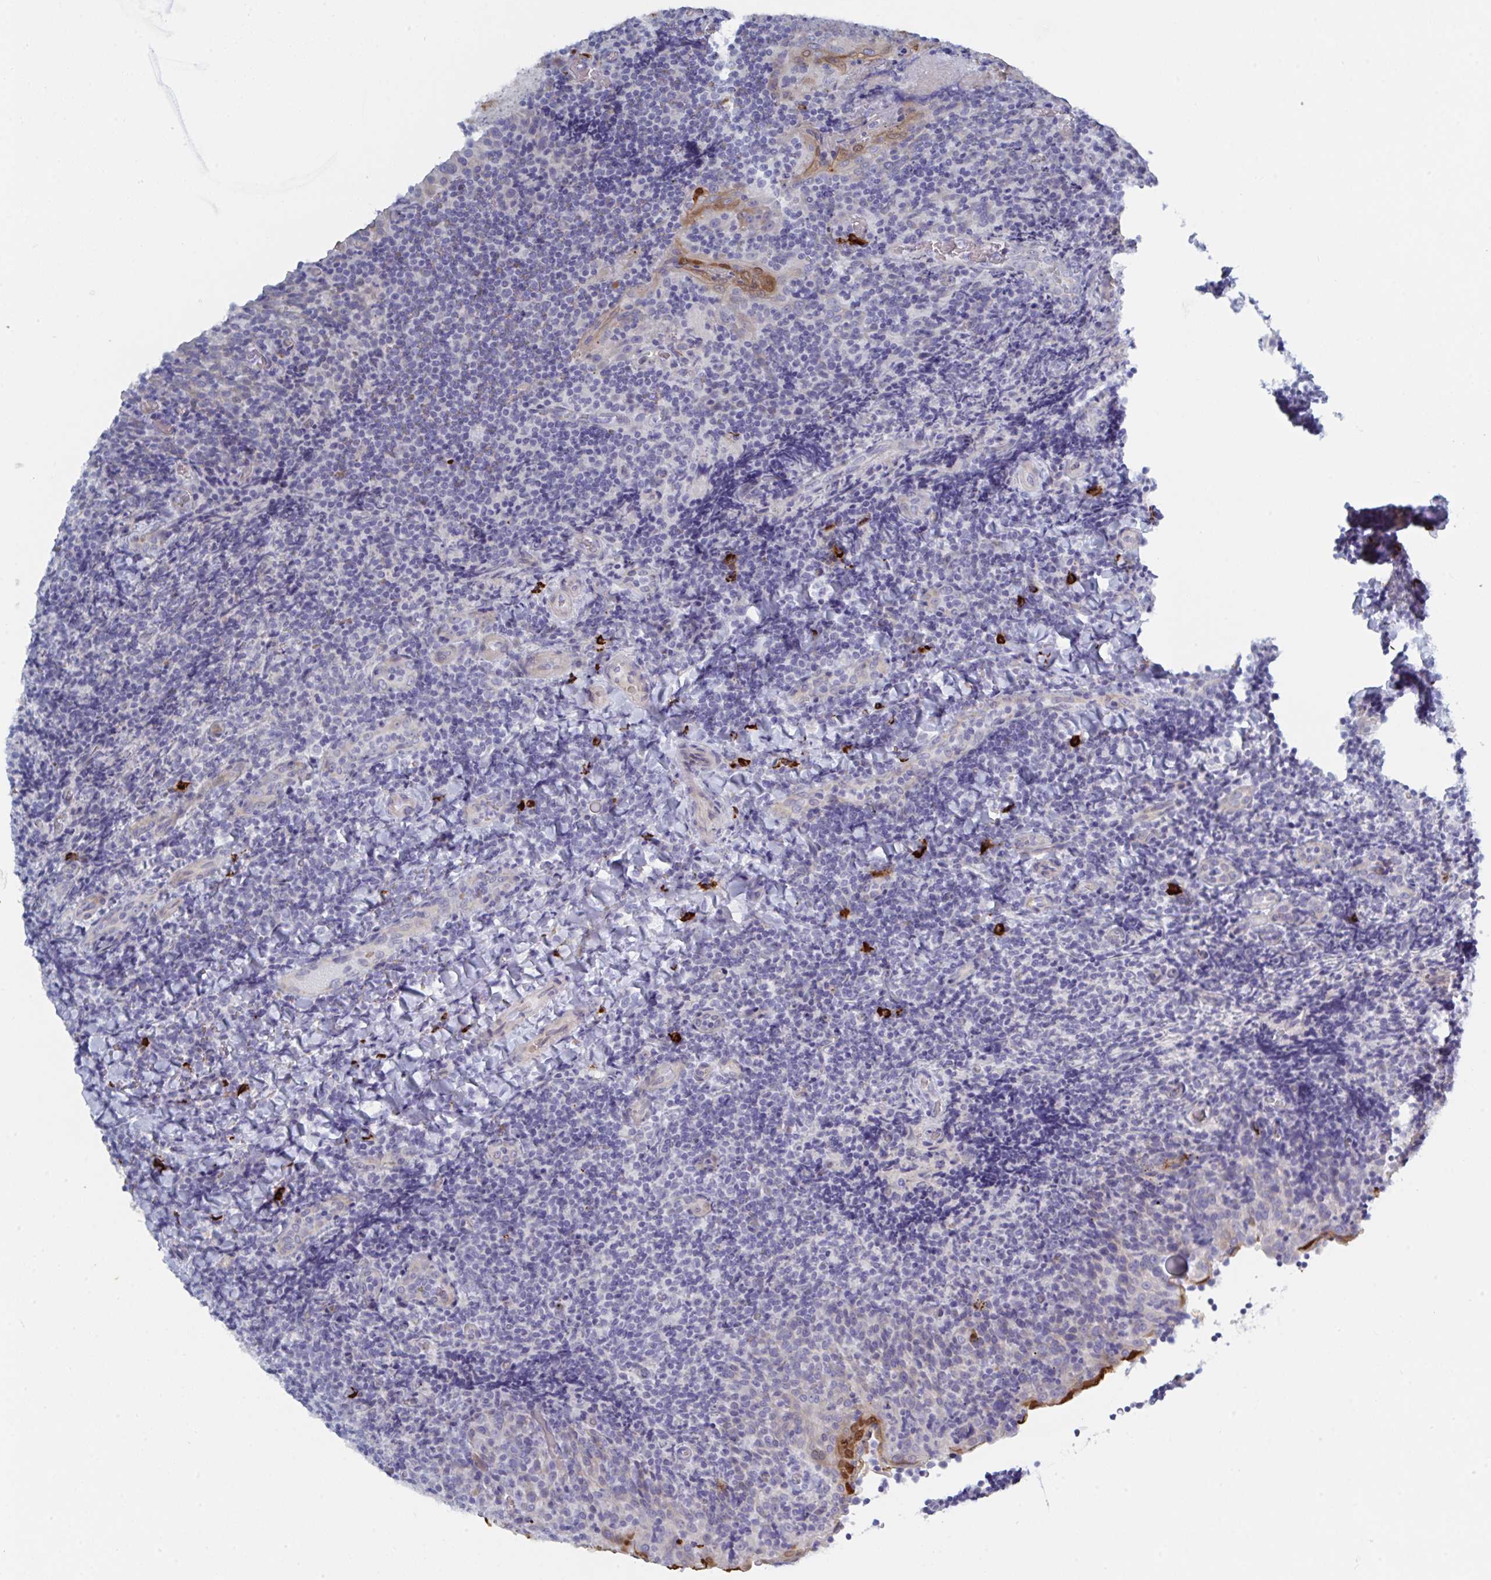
{"staining": {"intensity": "negative", "quantity": "none", "location": "none"}, "tissue": "tonsil", "cell_type": "Germinal center cells", "image_type": "normal", "snomed": [{"axis": "morphology", "description": "Normal tissue, NOS"}, {"axis": "topography", "description": "Tonsil"}], "caption": "DAB immunohistochemical staining of normal human tonsil exhibits no significant positivity in germinal center cells.", "gene": "ZNF684", "patient": {"sex": "male", "age": 17}}